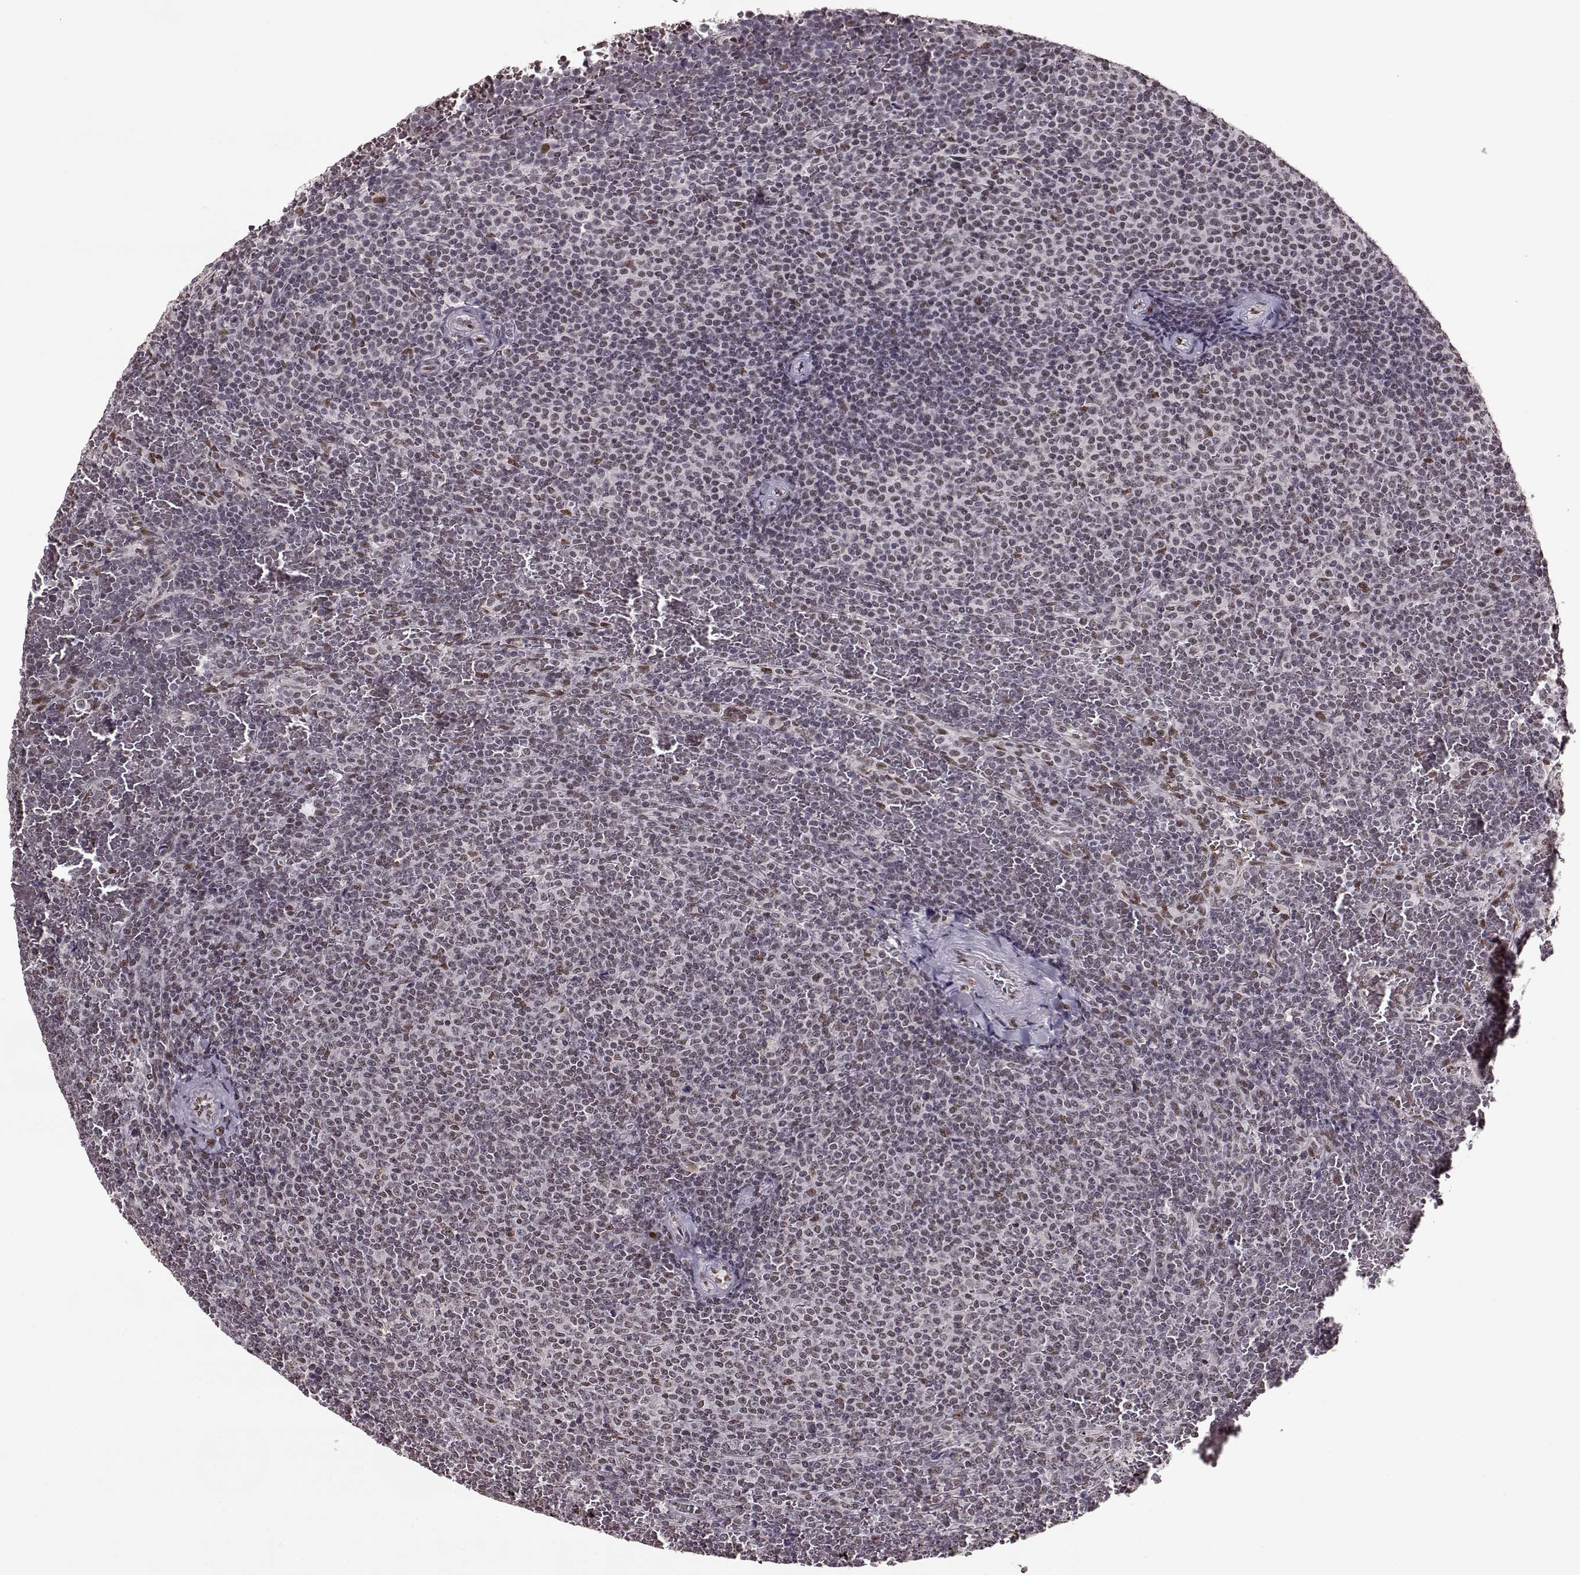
{"staining": {"intensity": "negative", "quantity": "none", "location": "none"}, "tissue": "lymphoma", "cell_type": "Tumor cells", "image_type": "cancer", "snomed": [{"axis": "morphology", "description": "Malignant lymphoma, non-Hodgkin's type, Low grade"}, {"axis": "topography", "description": "Spleen"}], "caption": "Immunohistochemical staining of human lymphoma reveals no significant staining in tumor cells. (Brightfield microscopy of DAB (3,3'-diaminobenzidine) immunohistochemistry (IHC) at high magnification).", "gene": "FTO", "patient": {"sex": "female", "age": 77}}